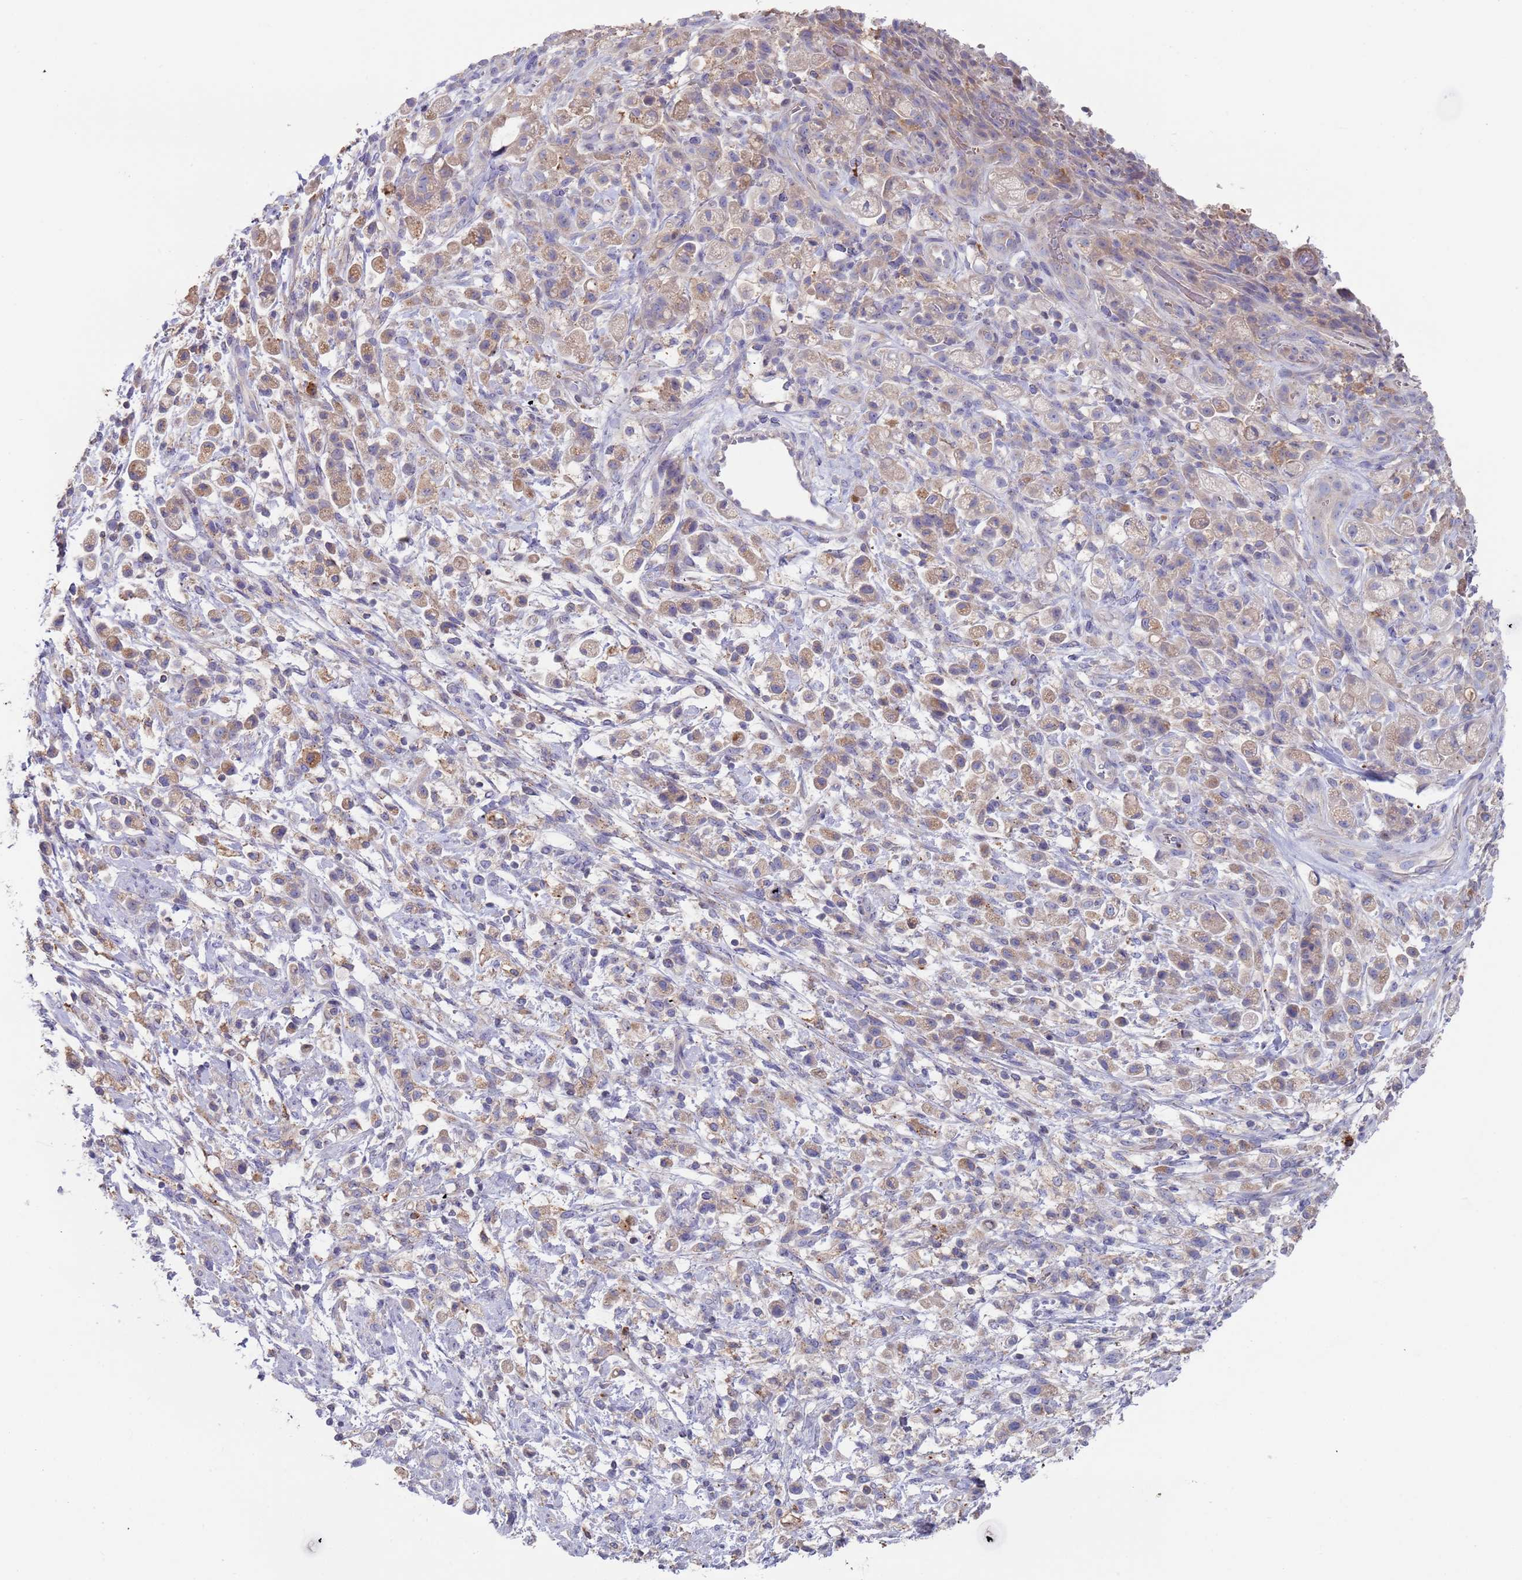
{"staining": {"intensity": "weak", "quantity": "25%-75%", "location": "cytoplasmic/membranous"}, "tissue": "stomach cancer", "cell_type": "Tumor cells", "image_type": "cancer", "snomed": [{"axis": "morphology", "description": "Adenocarcinoma, NOS"}, {"axis": "topography", "description": "Stomach"}], "caption": "Tumor cells exhibit weak cytoplasmic/membranous positivity in approximately 25%-75% of cells in stomach adenocarcinoma.", "gene": "MALRD1", "patient": {"sex": "female", "age": 60}}